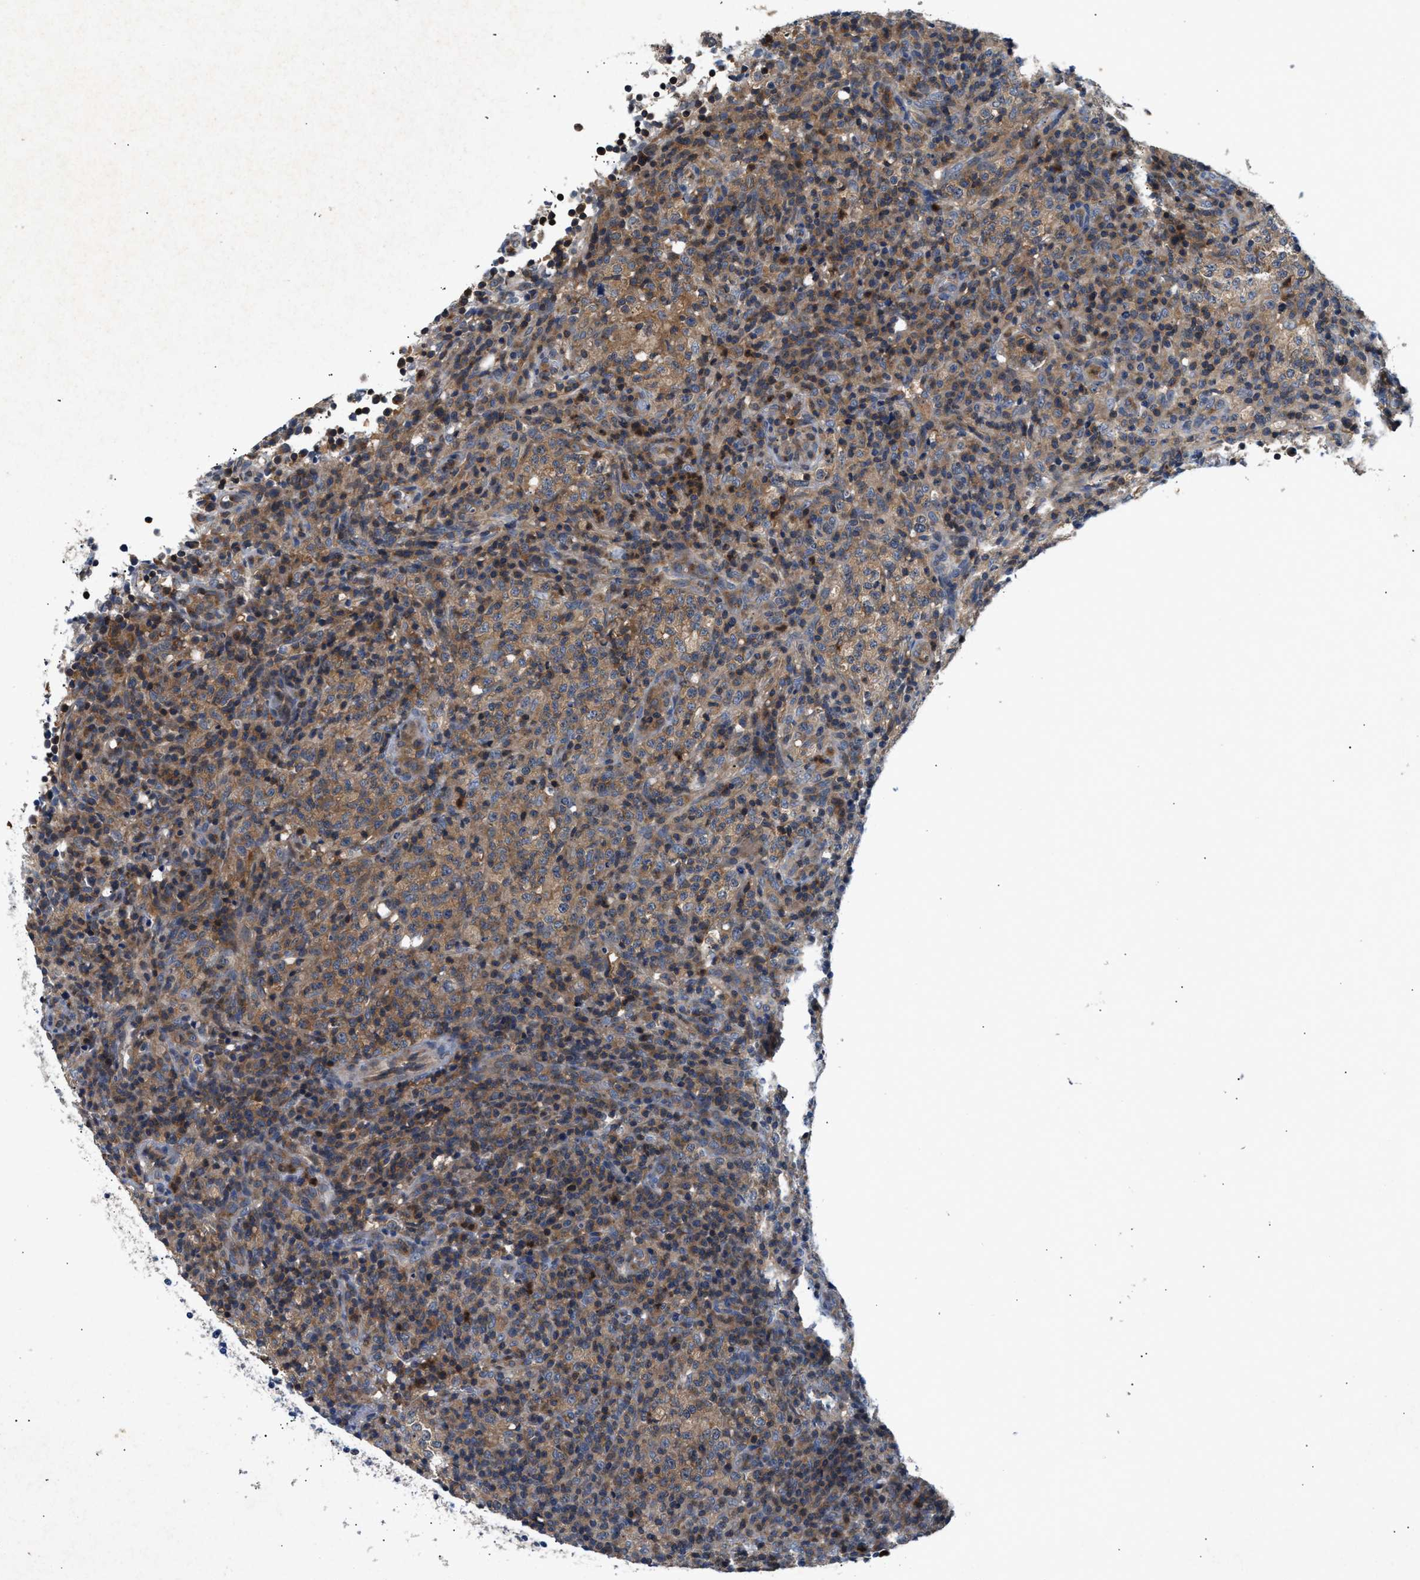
{"staining": {"intensity": "moderate", "quantity": ">75%", "location": "cytoplasmic/membranous"}, "tissue": "lymphoma", "cell_type": "Tumor cells", "image_type": "cancer", "snomed": [{"axis": "morphology", "description": "Malignant lymphoma, non-Hodgkin's type, High grade"}, {"axis": "topography", "description": "Lymph node"}], "caption": "Immunohistochemistry (DAB (3,3'-diaminobenzidine)) staining of lymphoma demonstrates moderate cytoplasmic/membranous protein staining in about >75% of tumor cells.", "gene": "CHUK", "patient": {"sex": "female", "age": 76}}